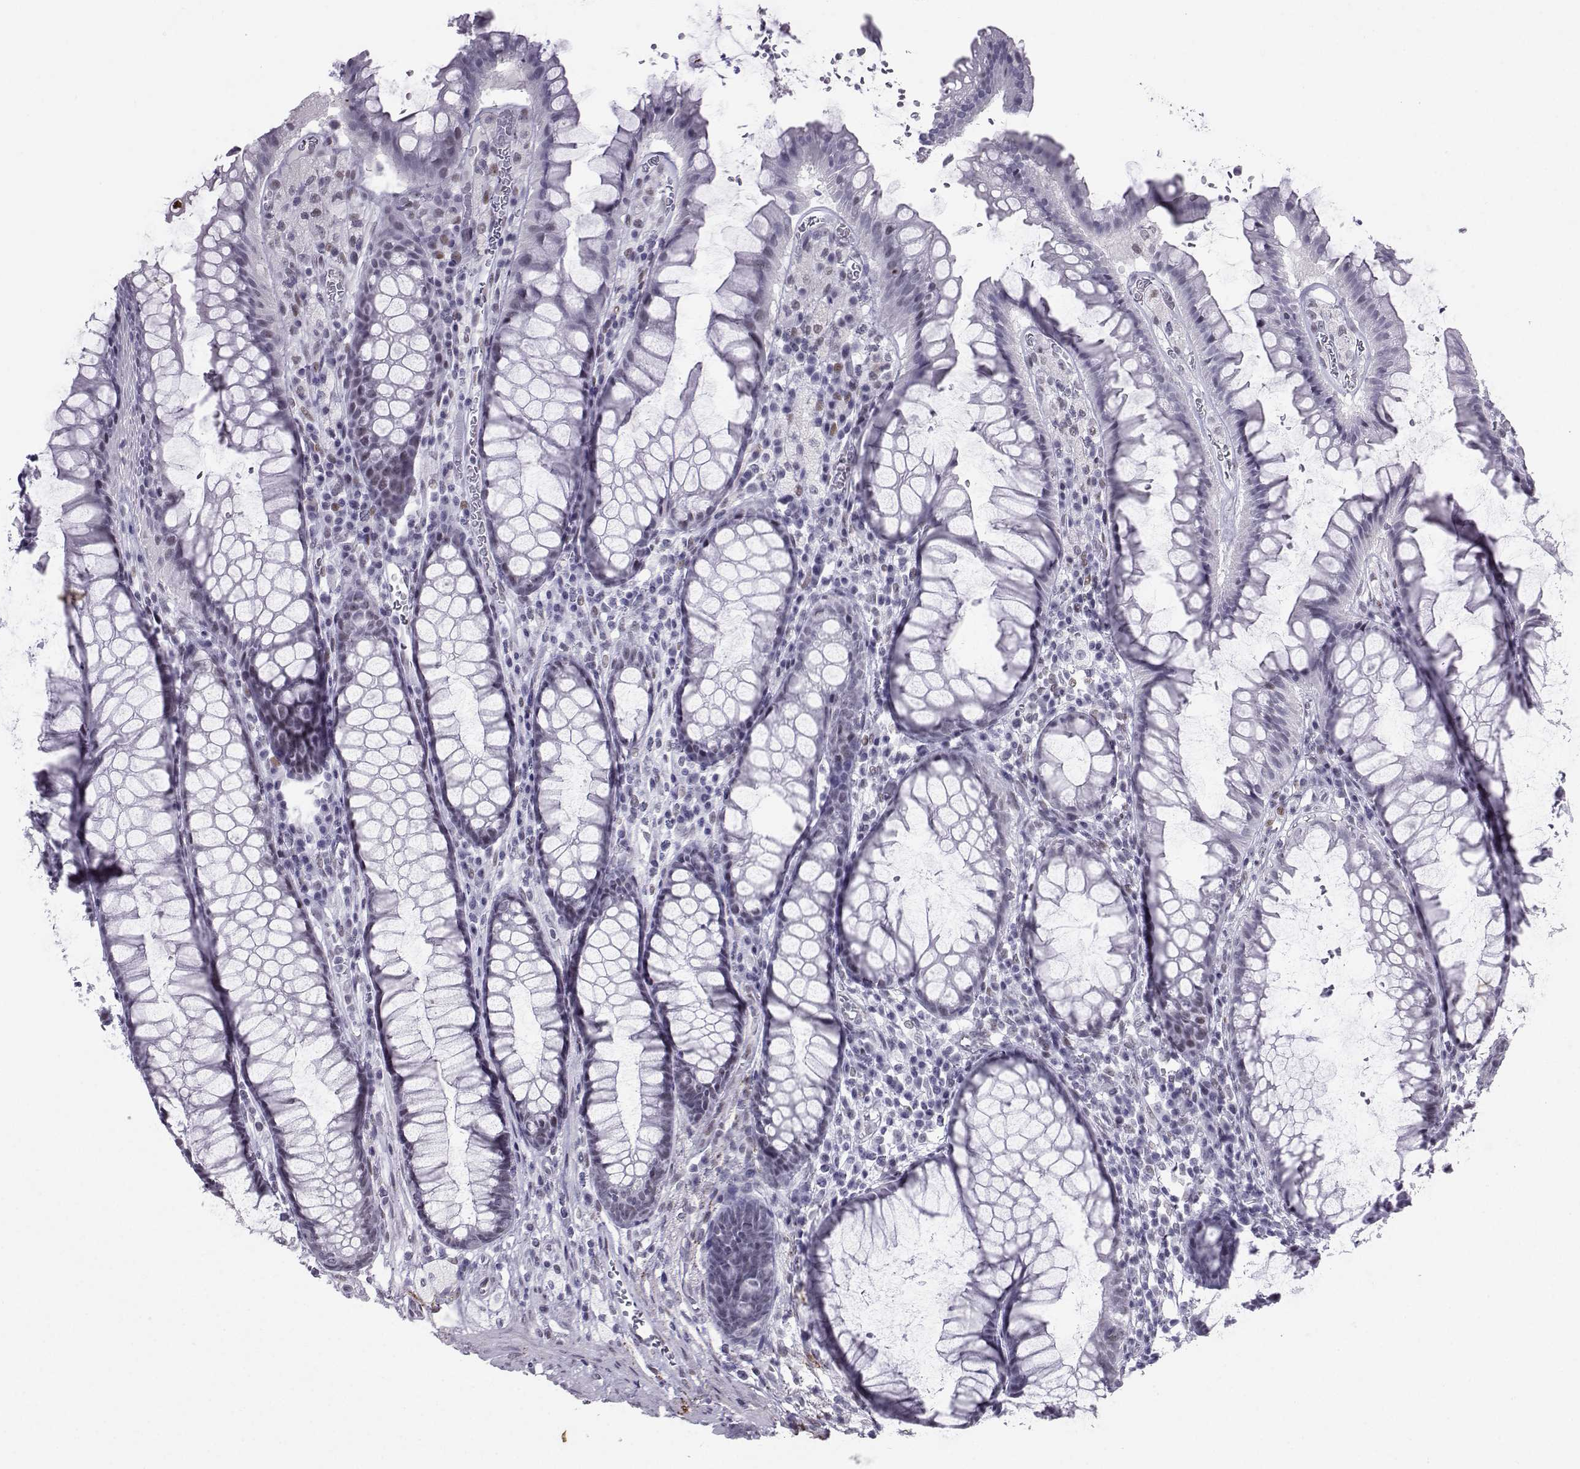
{"staining": {"intensity": "negative", "quantity": "none", "location": "none"}, "tissue": "rectum", "cell_type": "Glandular cells", "image_type": "normal", "snomed": [{"axis": "morphology", "description": "Normal tissue, NOS"}, {"axis": "topography", "description": "Rectum"}], "caption": "The micrograph shows no significant staining in glandular cells of rectum.", "gene": "LORICRIN", "patient": {"sex": "female", "age": 68}}